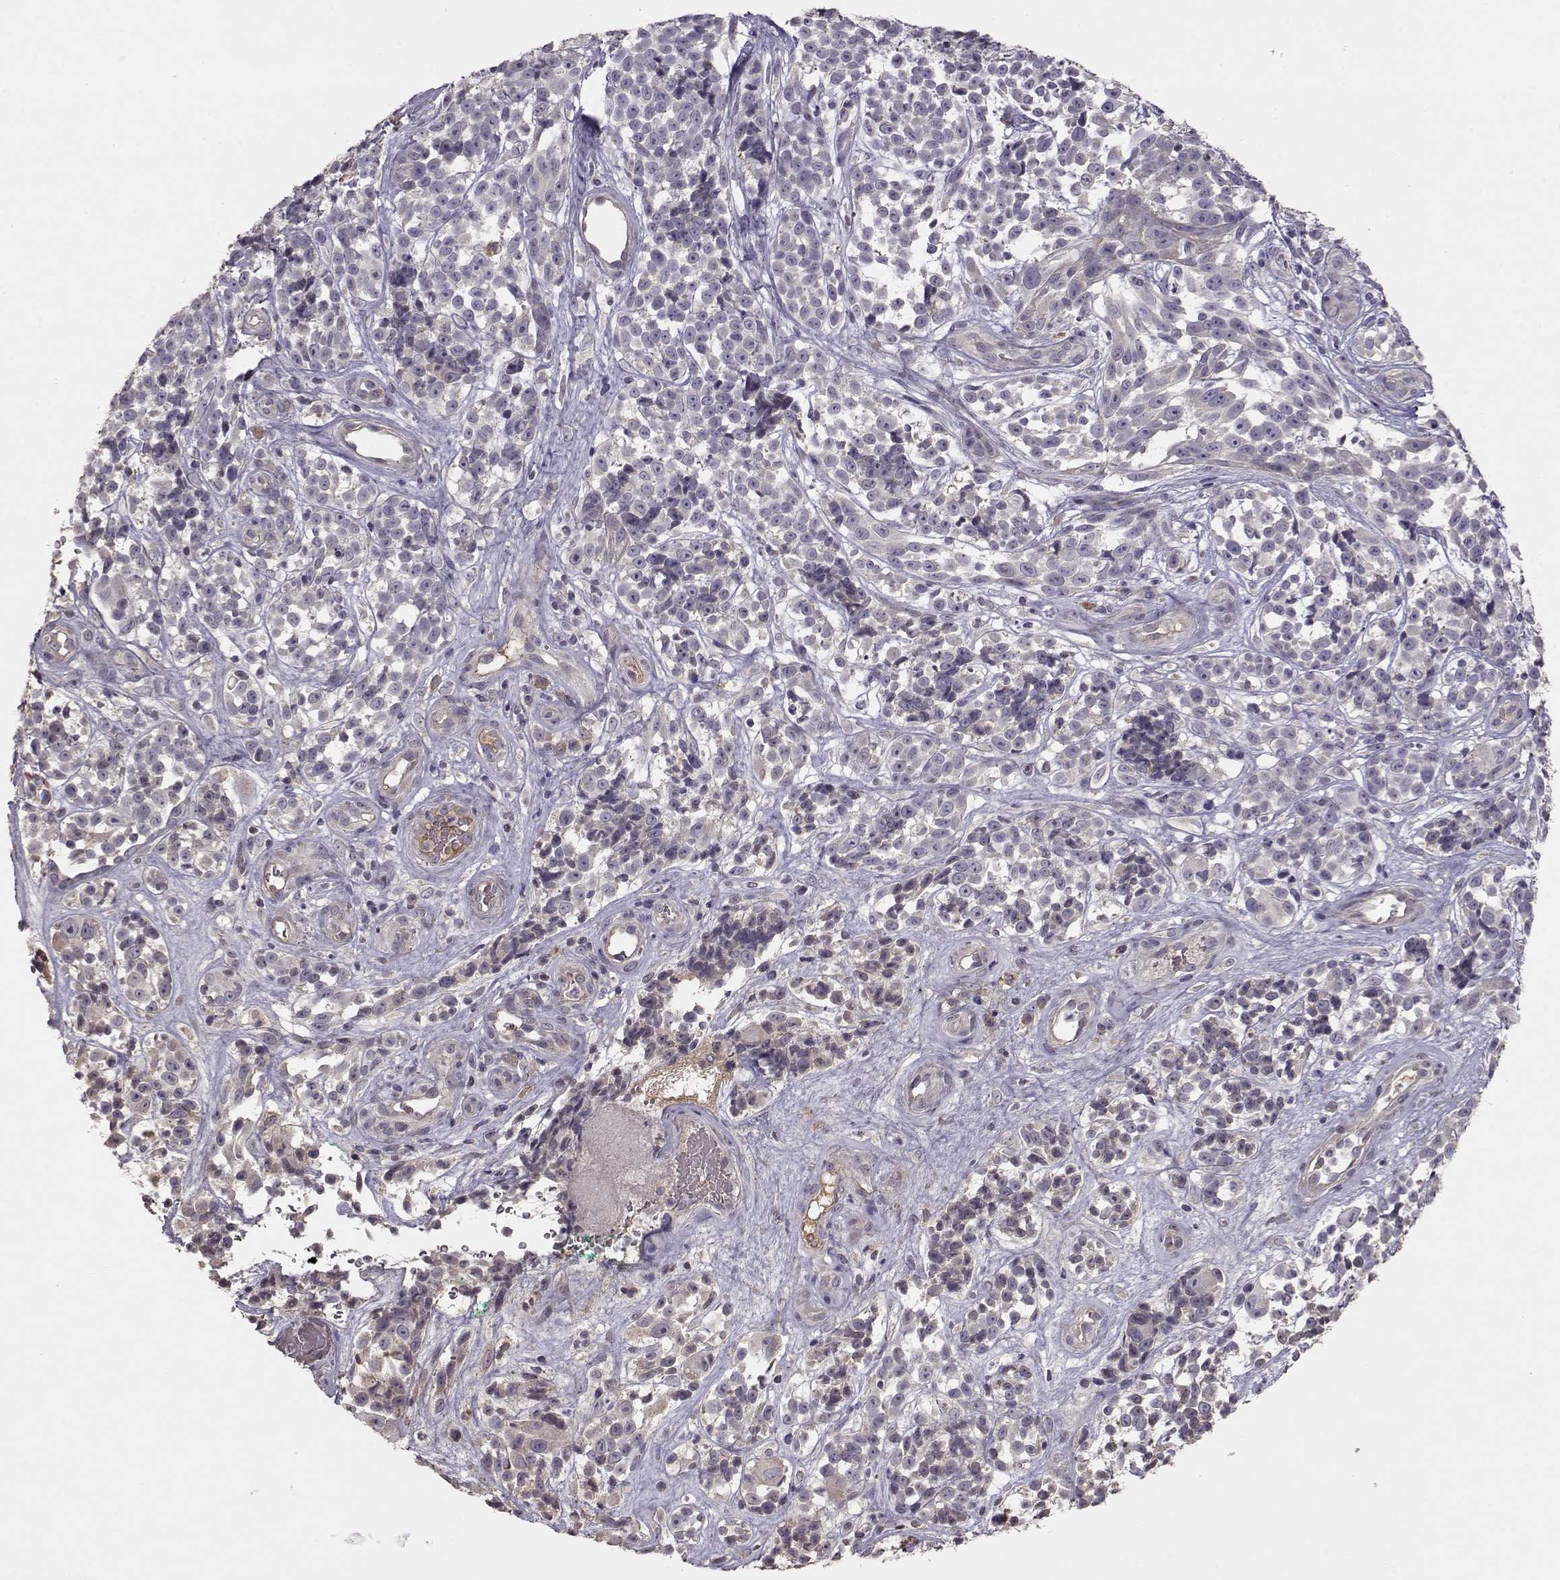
{"staining": {"intensity": "negative", "quantity": "none", "location": "none"}, "tissue": "melanoma", "cell_type": "Tumor cells", "image_type": "cancer", "snomed": [{"axis": "morphology", "description": "Malignant melanoma, NOS"}, {"axis": "topography", "description": "Skin"}], "caption": "Malignant melanoma was stained to show a protein in brown. There is no significant positivity in tumor cells. (Immunohistochemistry, brightfield microscopy, high magnification).", "gene": "PMCH", "patient": {"sex": "female", "age": 88}}